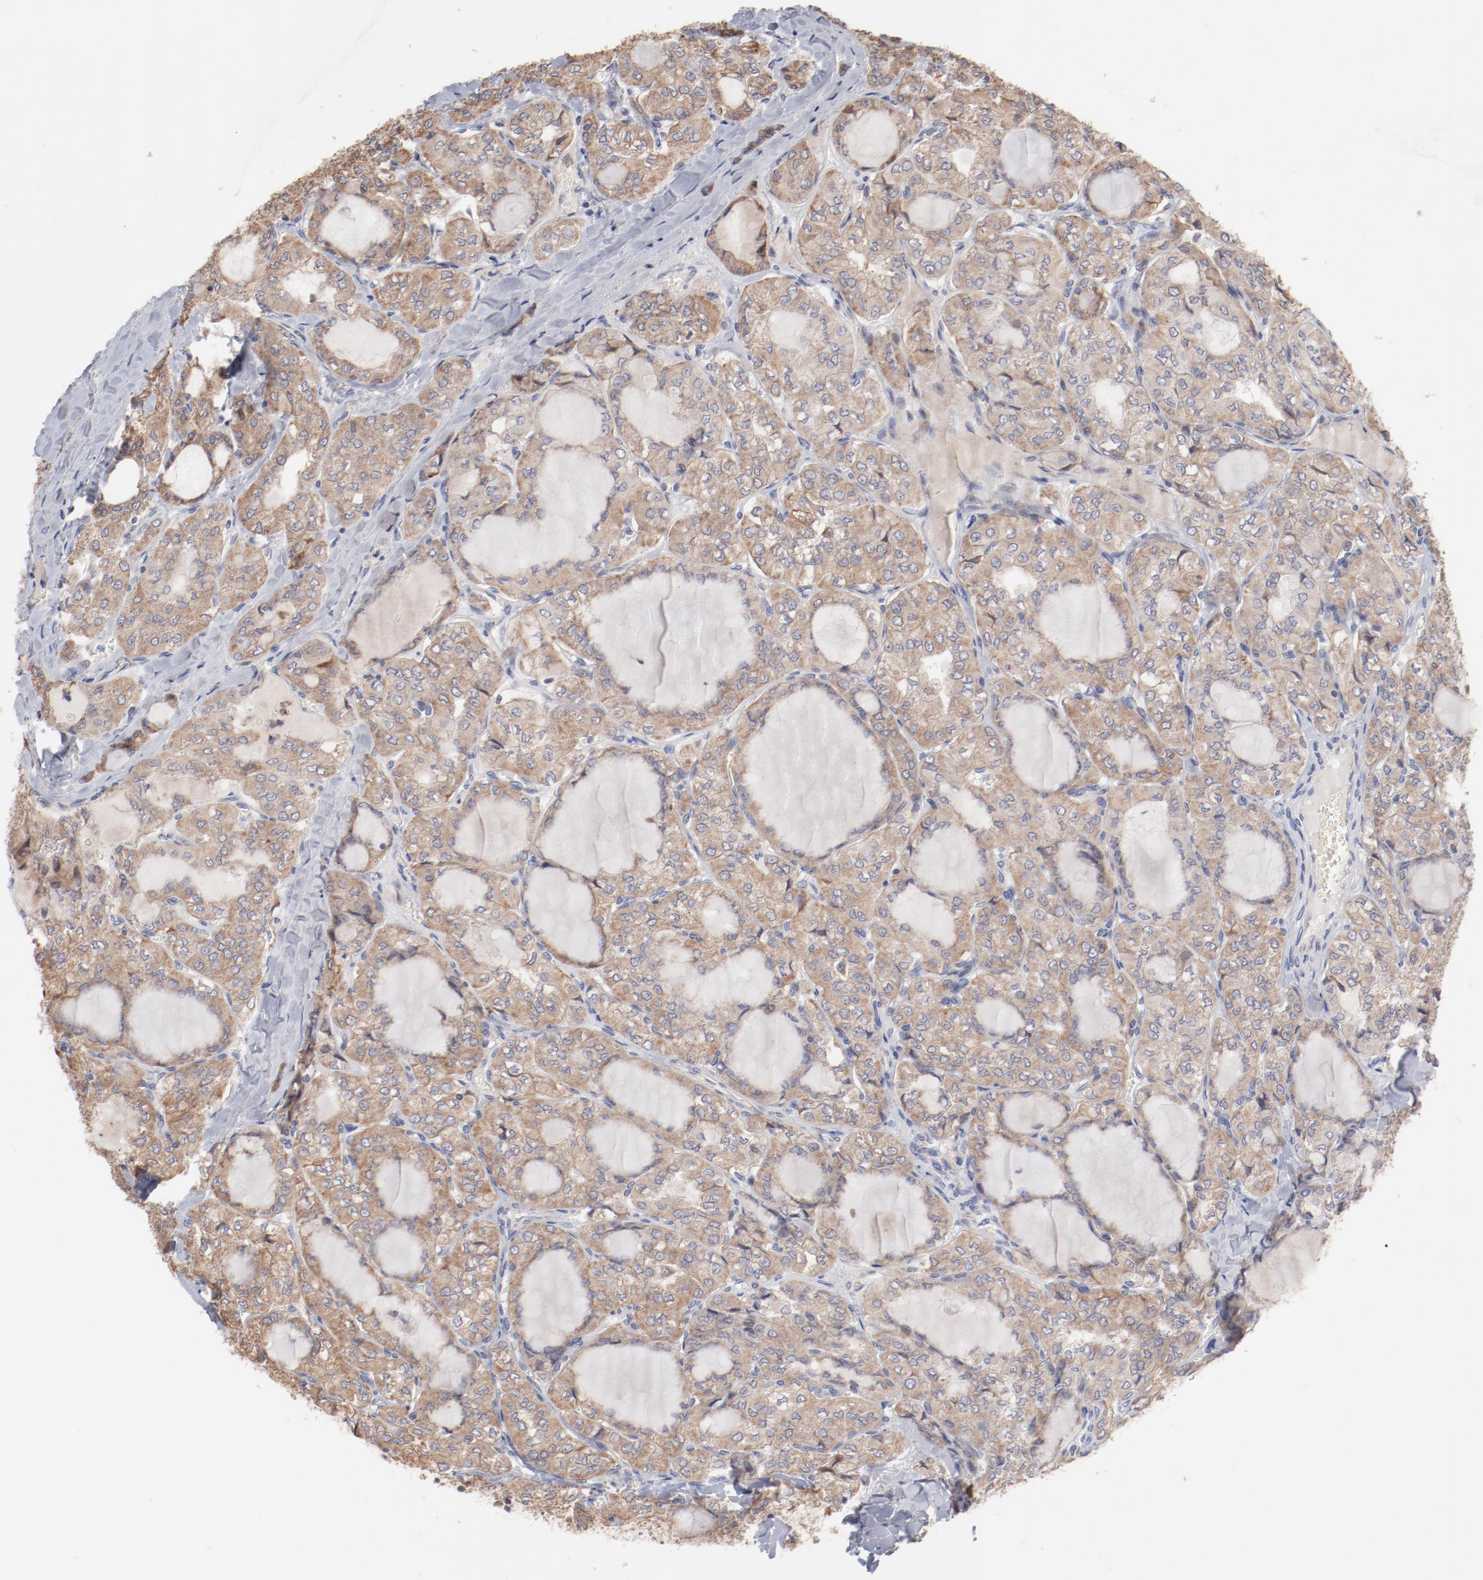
{"staining": {"intensity": "moderate", "quantity": ">75%", "location": "cytoplasmic/membranous"}, "tissue": "thyroid cancer", "cell_type": "Tumor cells", "image_type": "cancer", "snomed": [{"axis": "morphology", "description": "Papillary adenocarcinoma, NOS"}, {"axis": "topography", "description": "Thyroid gland"}], "caption": "Protein expression analysis of human papillary adenocarcinoma (thyroid) reveals moderate cytoplasmic/membranous expression in about >75% of tumor cells.", "gene": "PPFIBP2", "patient": {"sex": "male", "age": 20}}